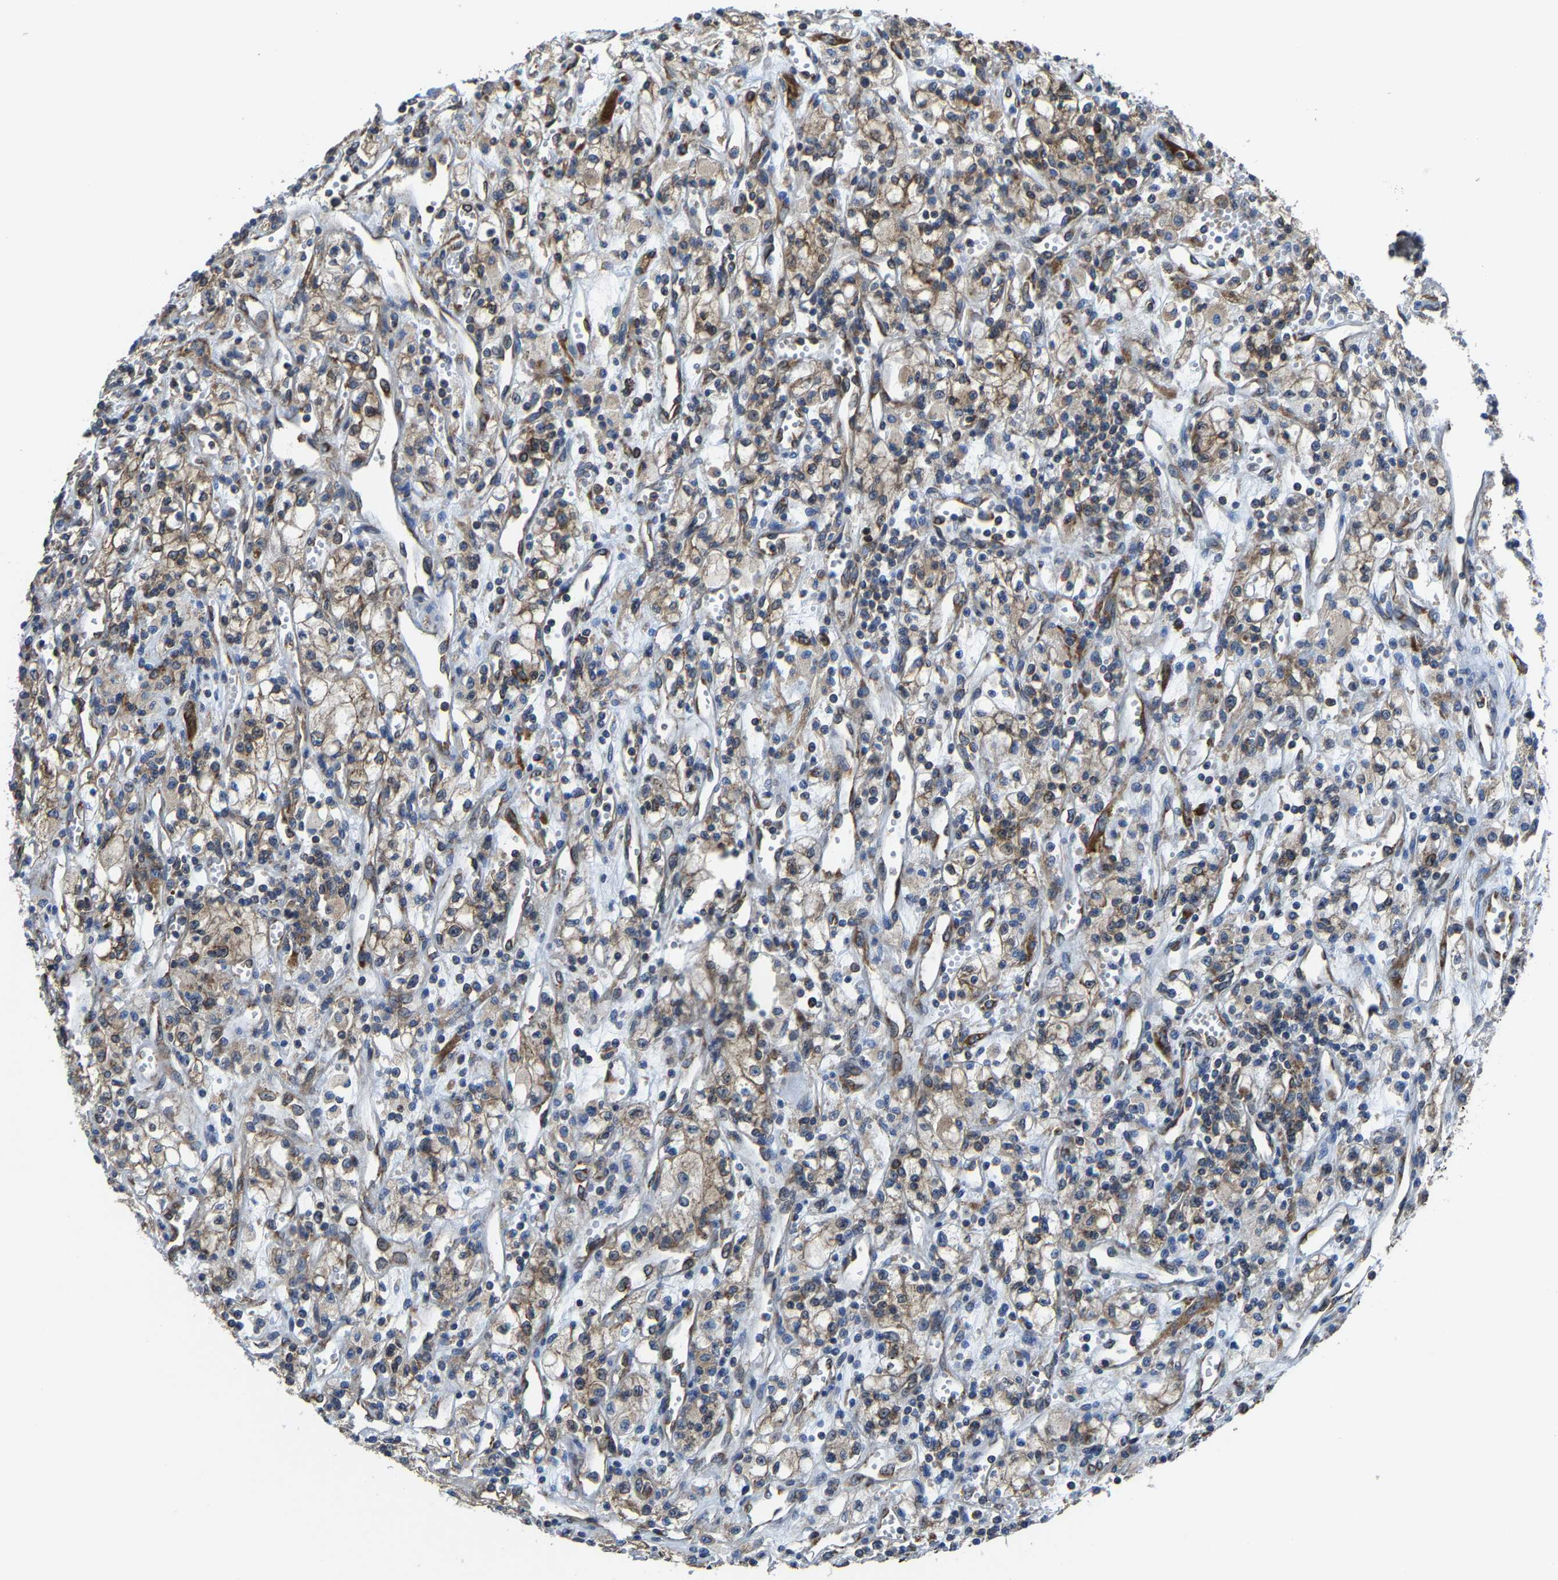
{"staining": {"intensity": "moderate", "quantity": "25%-75%", "location": "cytoplasmic/membranous"}, "tissue": "renal cancer", "cell_type": "Tumor cells", "image_type": "cancer", "snomed": [{"axis": "morphology", "description": "Adenocarcinoma, NOS"}, {"axis": "topography", "description": "Kidney"}], "caption": "A photomicrograph of adenocarcinoma (renal) stained for a protein shows moderate cytoplasmic/membranous brown staining in tumor cells.", "gene": "G3BP2", "patient": {"sex": "male", "age": 59}}